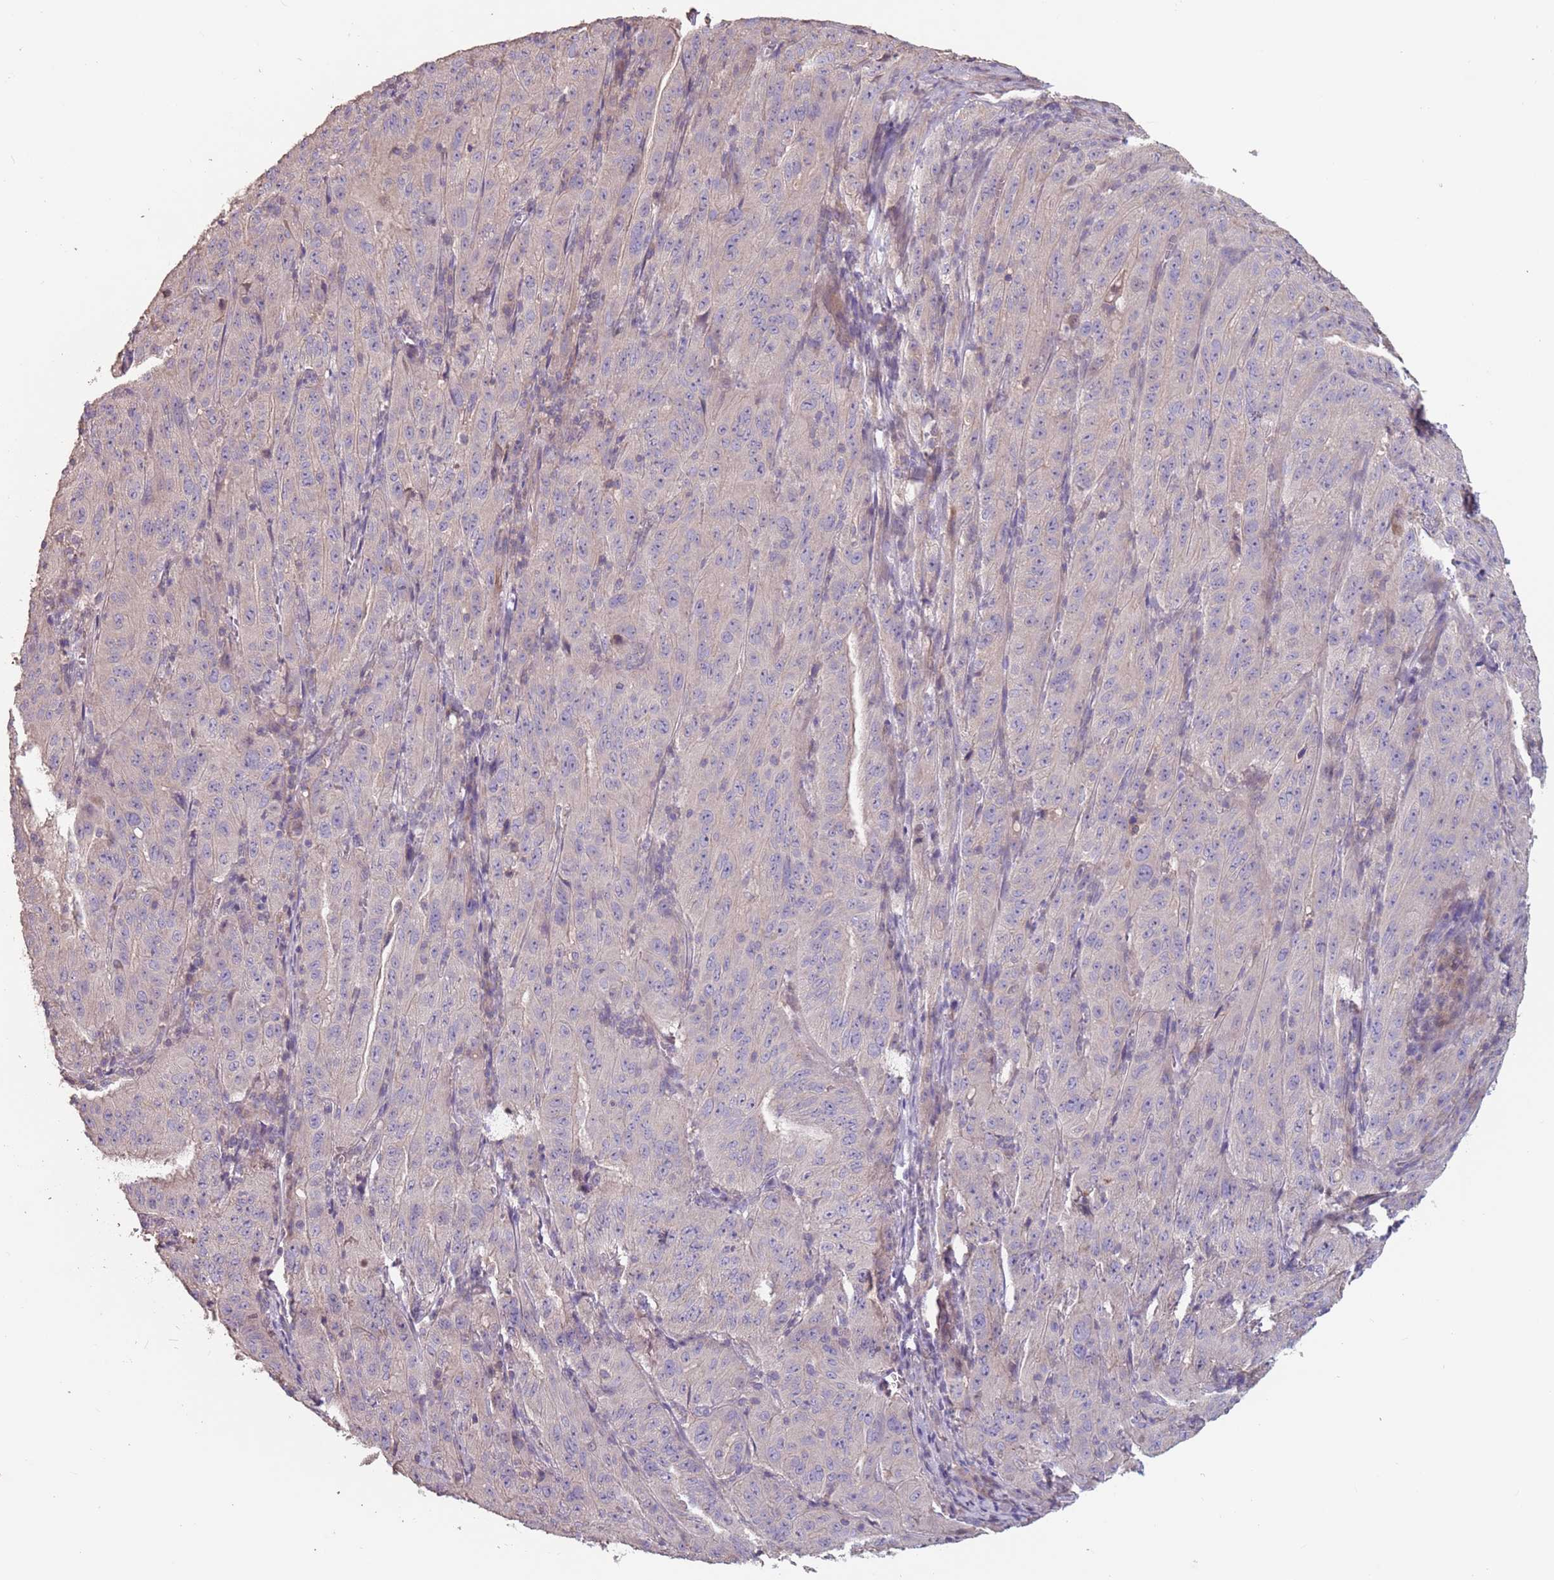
{"staining": {"intensity": "negative", "quantity": "none", "location": "none"}, "tissue": "pancreatic cancer", "cell_type": "Tumor cells", "image_type": "cancer", "snomed": [{"axis": "morphology", "description": "Adenocarcinoma, NOS"}, {"axis": "topography", "description": "Pancreas"}], "caption": "A micrograph of pancreatic cancer (adenocarcinoma) stained for a protein exhibits no brown staining in tumor cells.", "gene": "MBD3L1", "patient": {"sex": "male", "age": 63}}